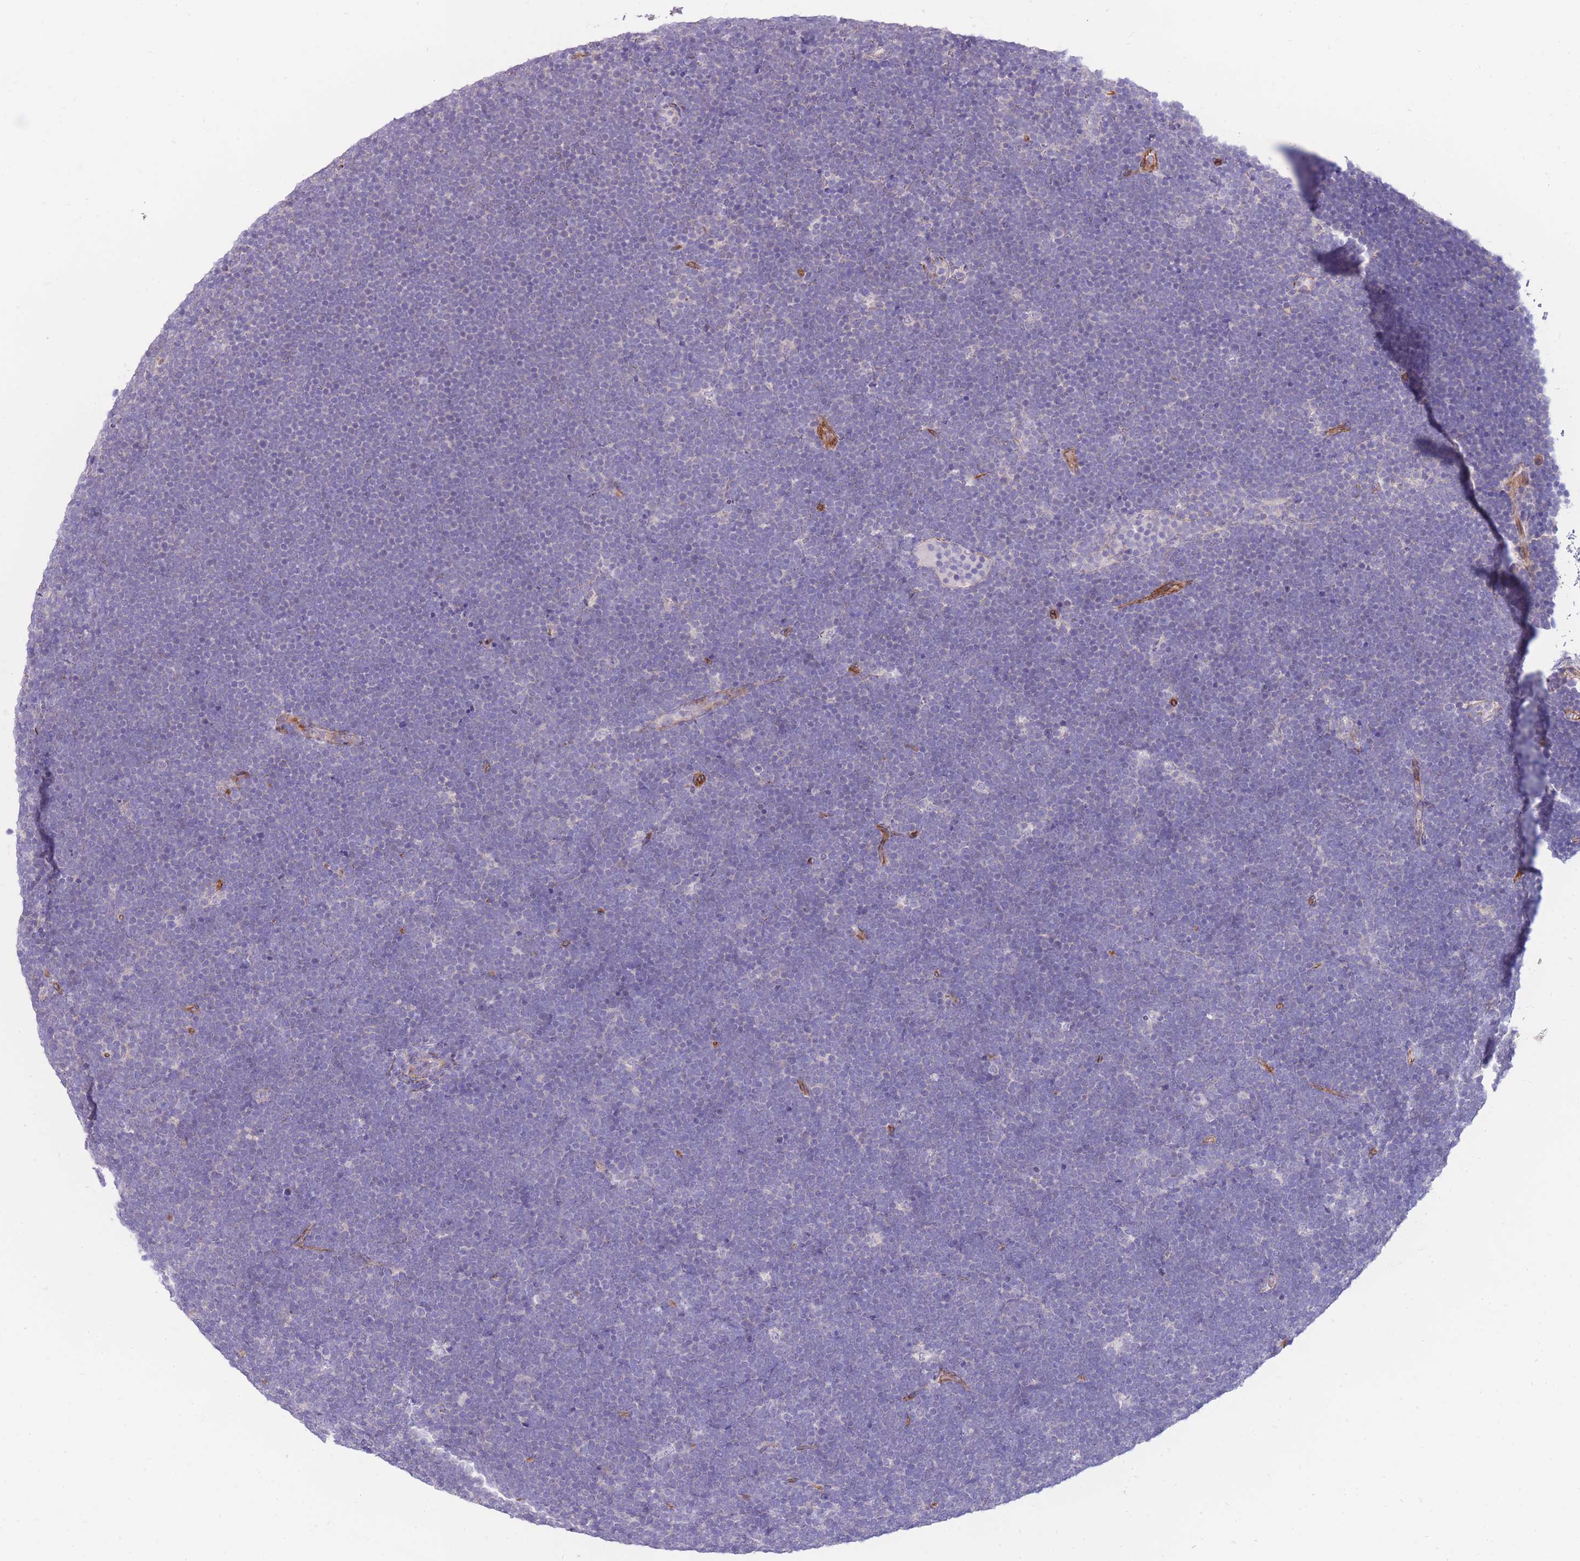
{"staining": {"intensity": "negative", "quantity": "none", "location": "none"}, "tissue": "lymphoma", "cell_type": "Tumor cells", "image_type": "cancer", "snomed": [{"axis": "morphology", "description": "Malignant lymphoma, non-Hodgkin's type, High grade"}, {"axis": "topography", "description": "Lymph node"}], "caption": "A histopathology image of human malignant lymphoma, non-Hodgkin's type (high-grade) is negative for staining in tumor cells. Nuclei are stained in blue.", "gene": "RGS11", "patient": {"sex": "male", "age": 13}}